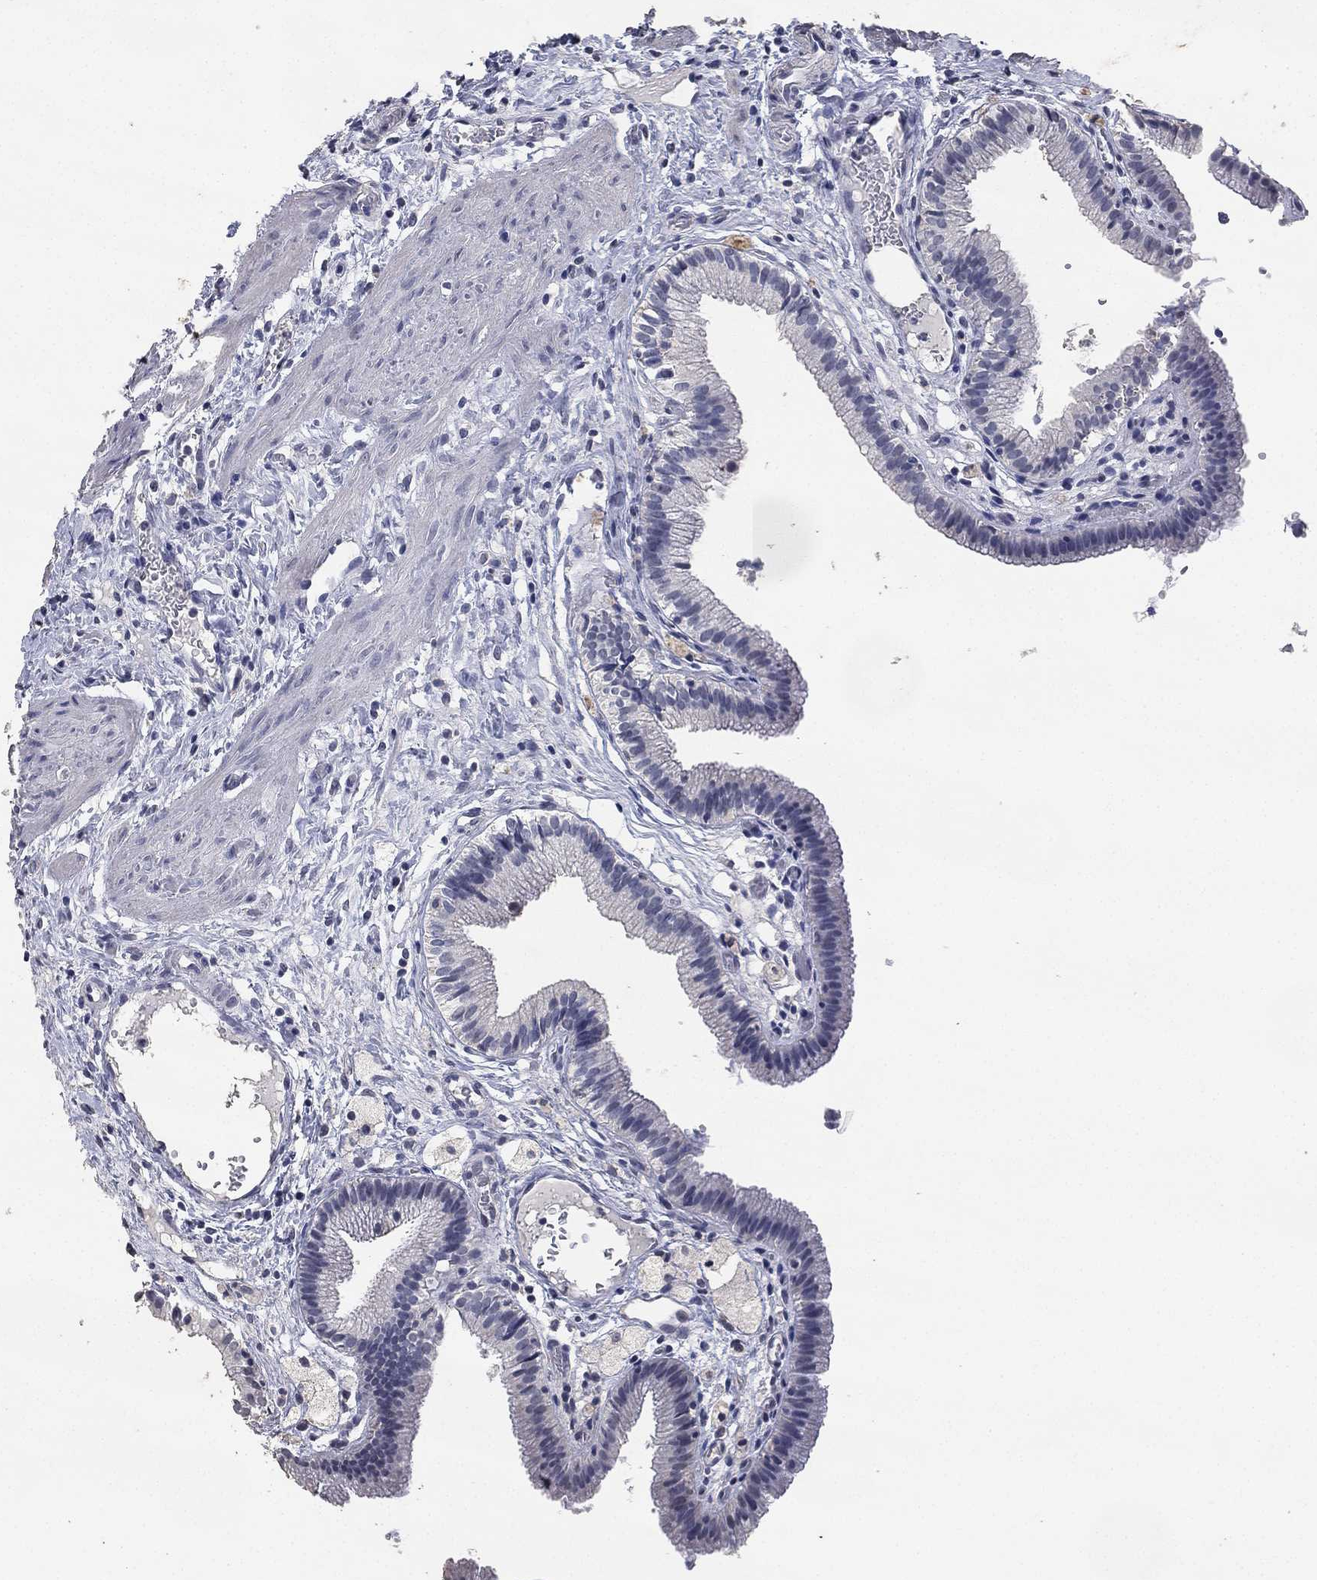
{"staining": {"intensity": "negative", "quantity": "none", "location": "none"}, "tissue": "gallbladder", "cell_type": "Glandular cells", "image_type": "normal", "snomed": [{"axis": "morphology", "description": "Normal tissue, NOS"}, {"axis": "topography", "description": "Gallbladder"}], "caption": "Glandular cells show no significant staining in normal gallbladder. (DAB (3,3'-diaminobenzidine) immunohistochemistry (IHC) visualized using brightfield microscopy, high magnification).", "gene": "DSG1", "patient": {"sex": "female", "age": 24}}